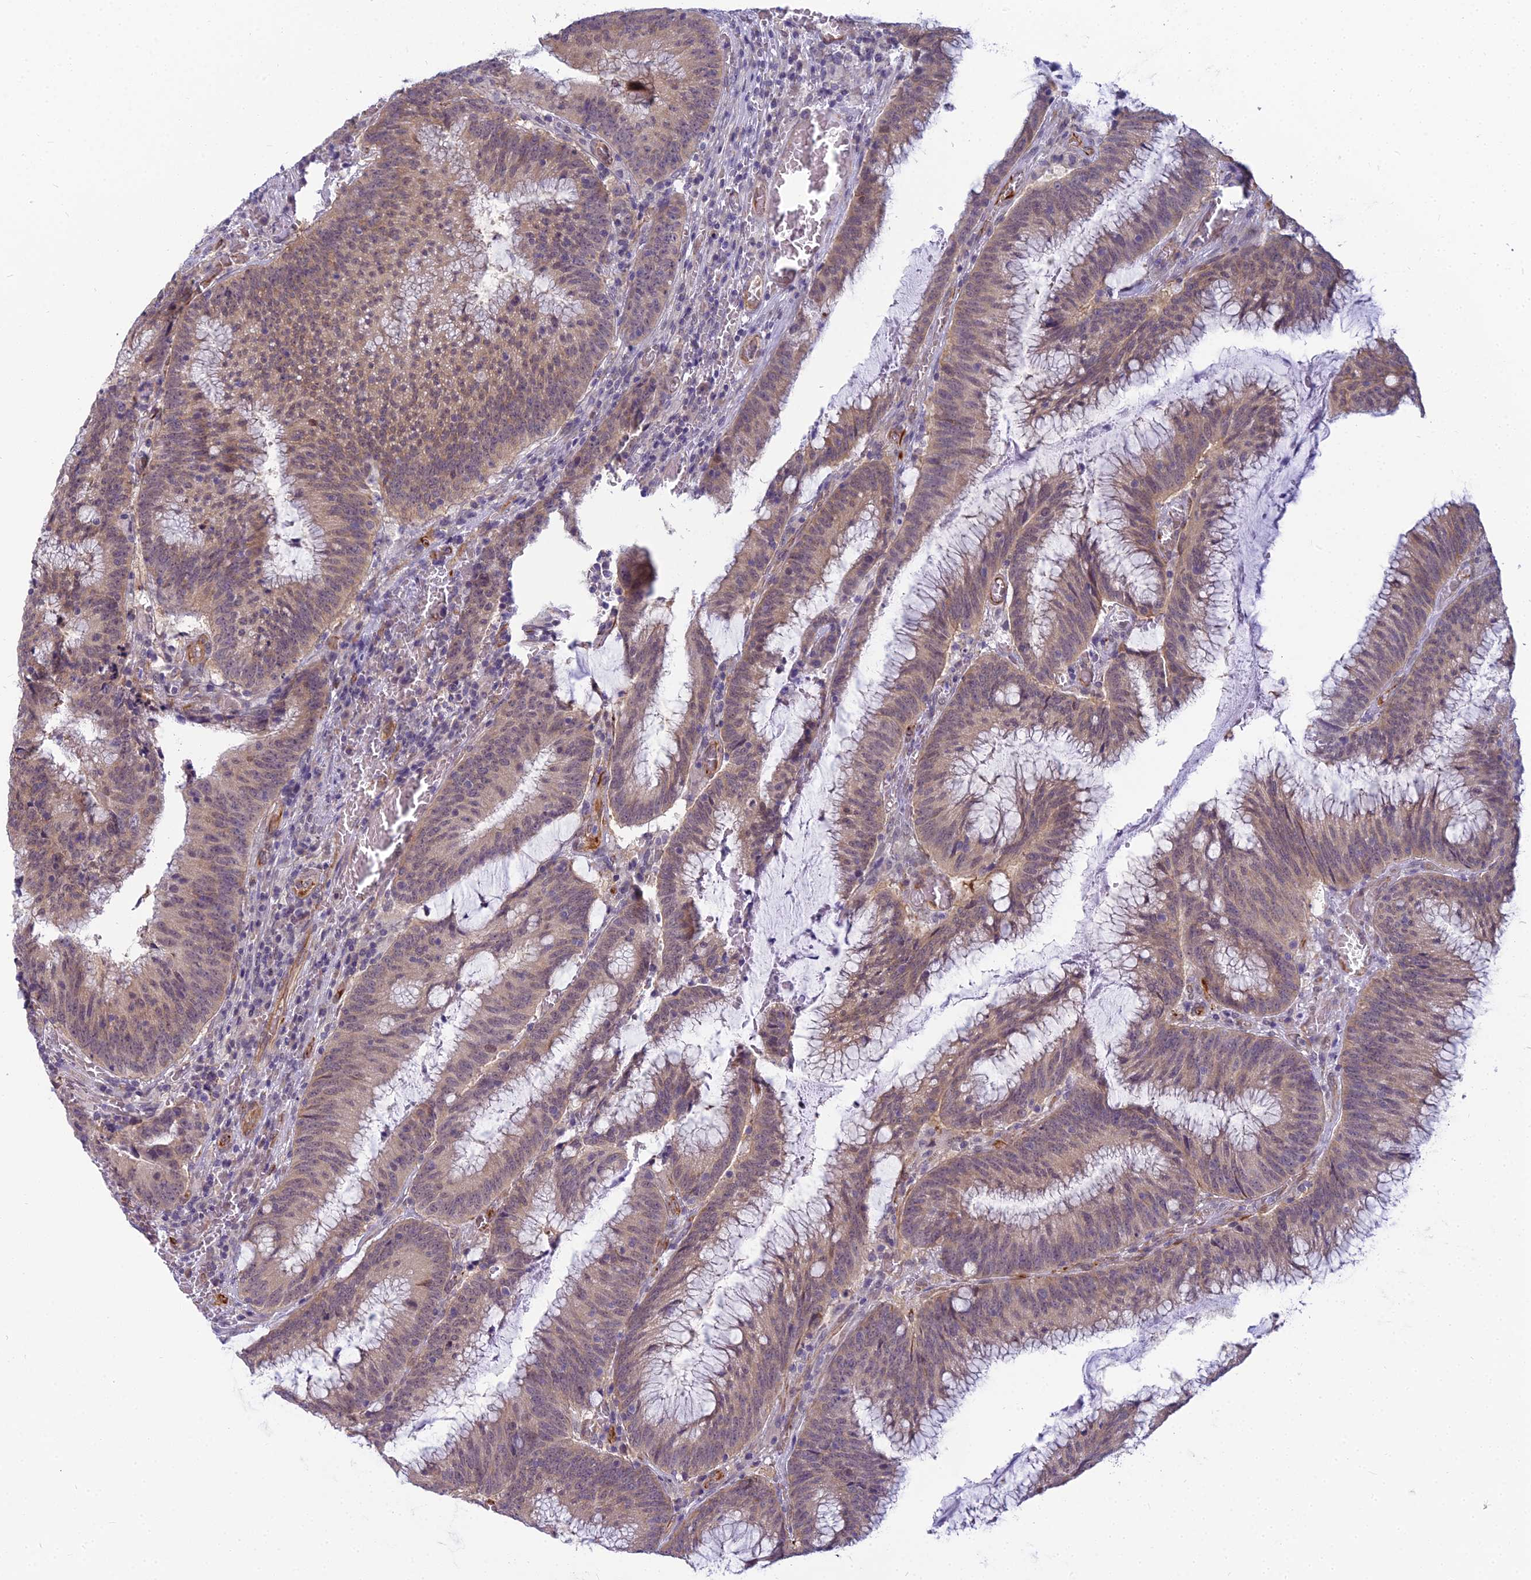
{"staining": {"intensity": "weak", "quantity": ">75%", "location": "cytoplasmic/membranous,nuclear"}, "tissue": "colorectal cancer", "cell_type": "Tumor cells", "image_type": "cancer", "snomed": [{"axis": "morphology", "description": "Adenocarcinoma, NOS"}, {"axis": "topography", "description": "Rectum"}], "caption": "Adenocarcinoma (colorectal) stained with a protein marker shows weak staining in tumor cells.", "gene": "RGL3", "patient": {"sex": "female", "age": 77}}